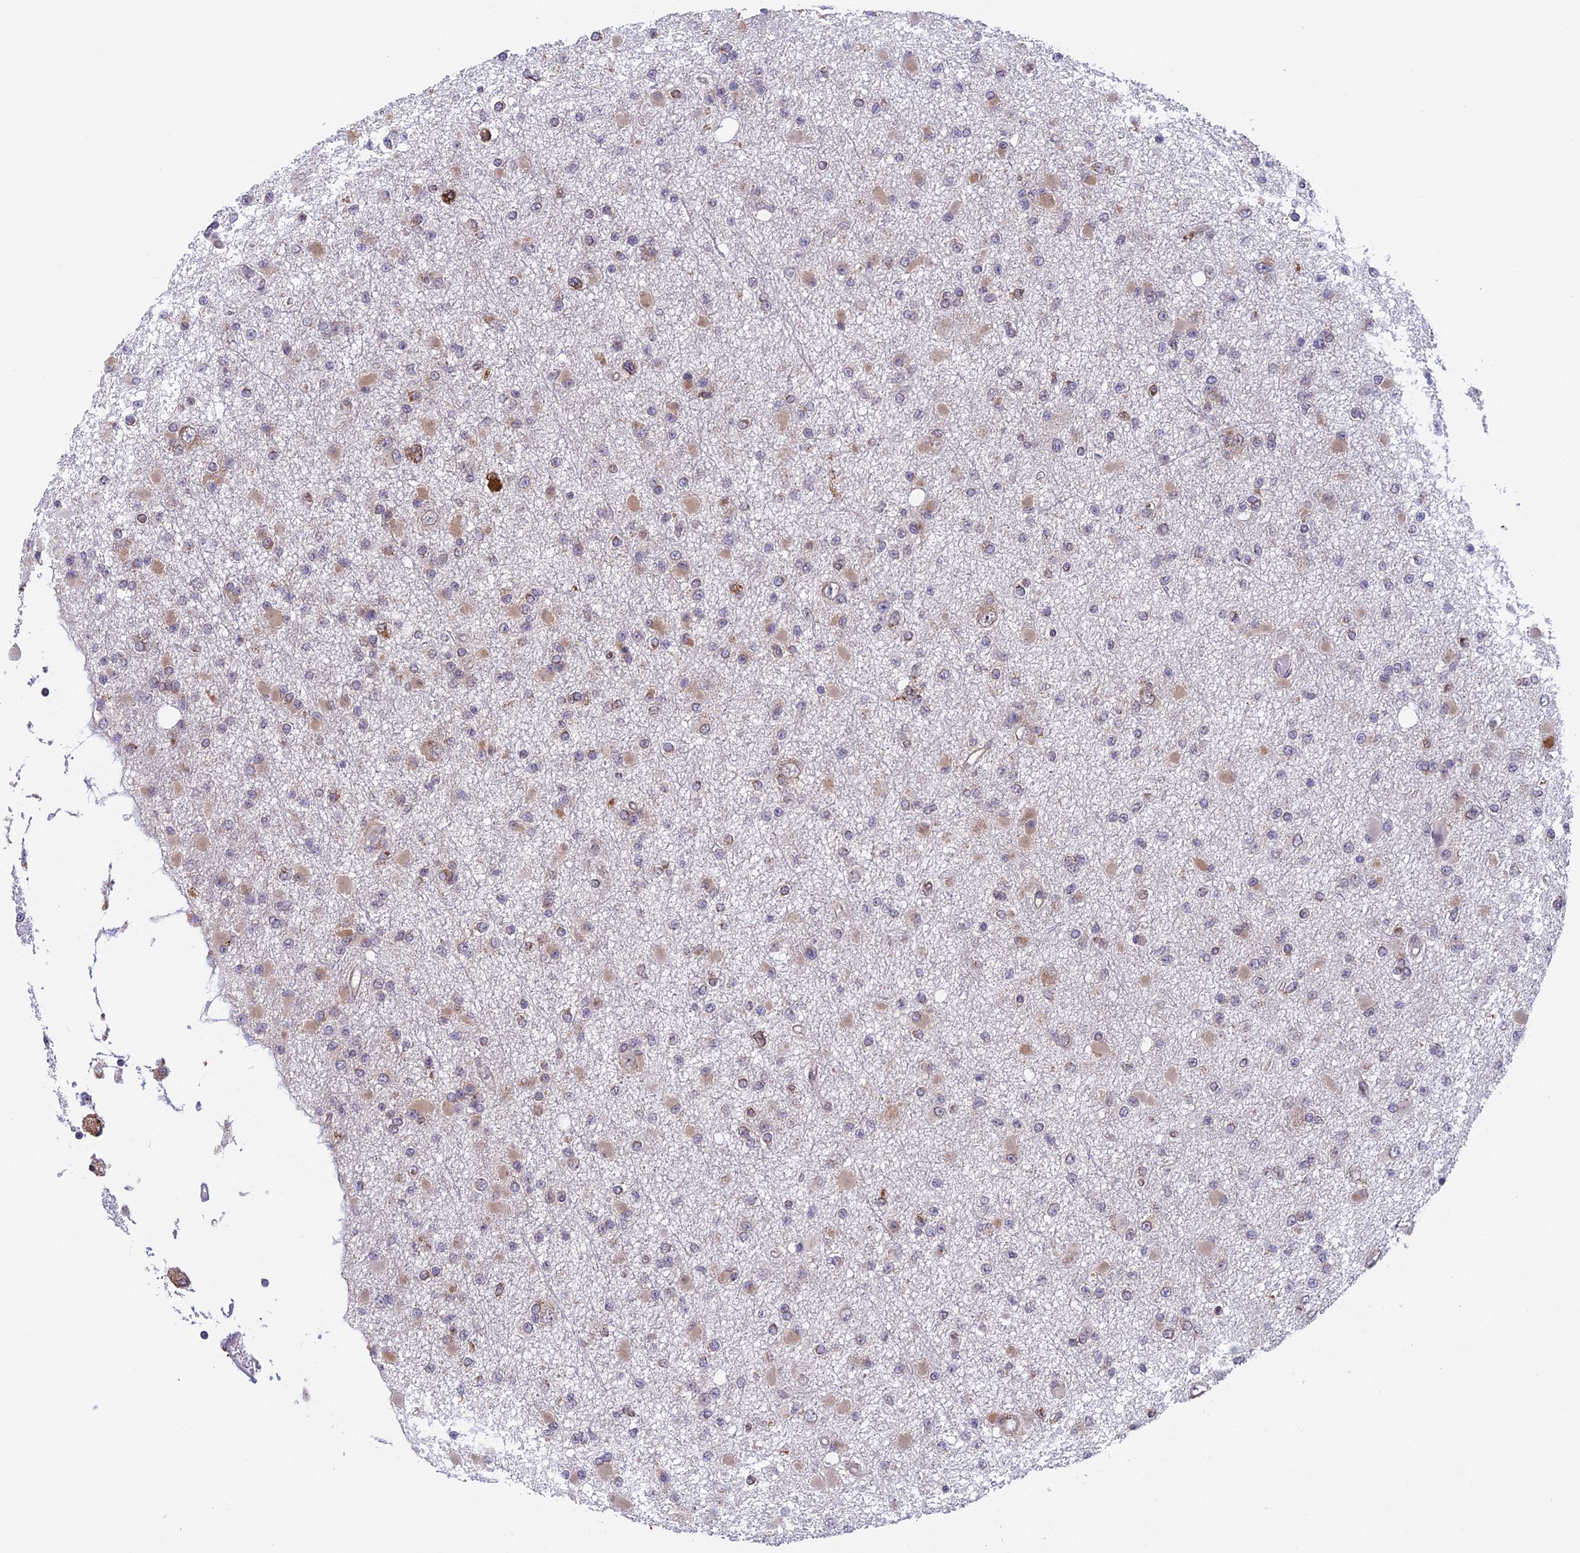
{"staining": {"intensity": "weak", "quantity": "<25%", "location": "cytoplasmic/membranous"}, "tissue": "glioma", "cell_type": "Tumor cells", "image_type": "cancer", "snomed": [{"axis": "morphology", "description": "Glioma, malignant, Low grade"}, {"axis": "topography", "description": "Brain"}], "caption": "Protein analysis of glioma reveals no significant staining in tumor cells.", "gene": "DMRTA2", "patient": {"sex": "female", "age": 22}}